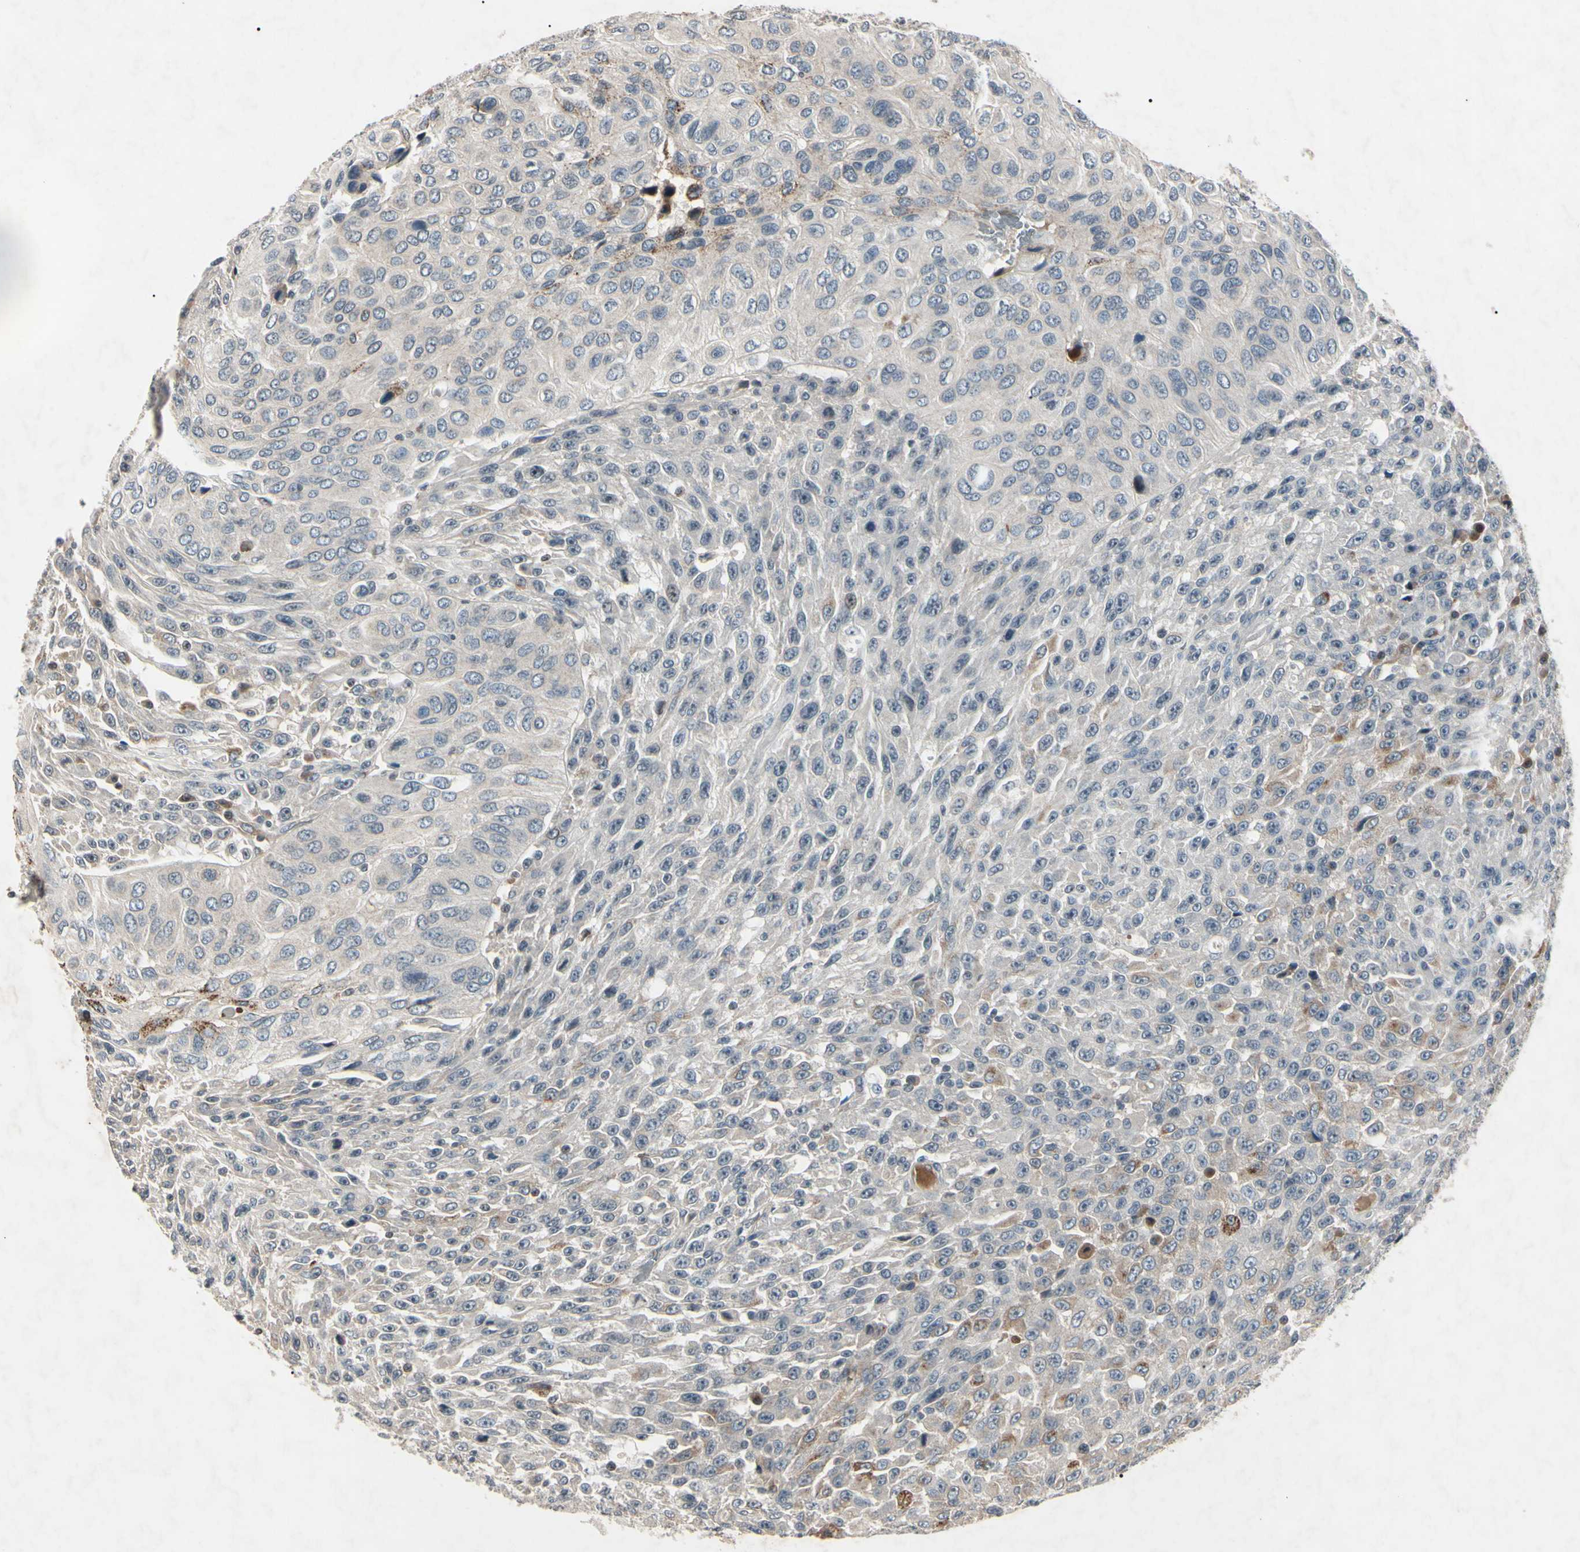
{"staining": {"intensity": "negative", "quantity": "none", "location": "none"}, "tissue": "urothelial cancer", "cell_type": "Tumor cells", "image_type": "cancer", "snomed": [{"axis": "morphology", "description": "Urothelial carcinoma, High grade"}, {"axis": "topography", "description": "Urinary bladder"}], "caption": "The histopathology image demonstrates no staining of tumor cells in high-grade urothelial carcinoma.", "gene": "AEBP1", "patient": {"sex": "male", "age": 66}}